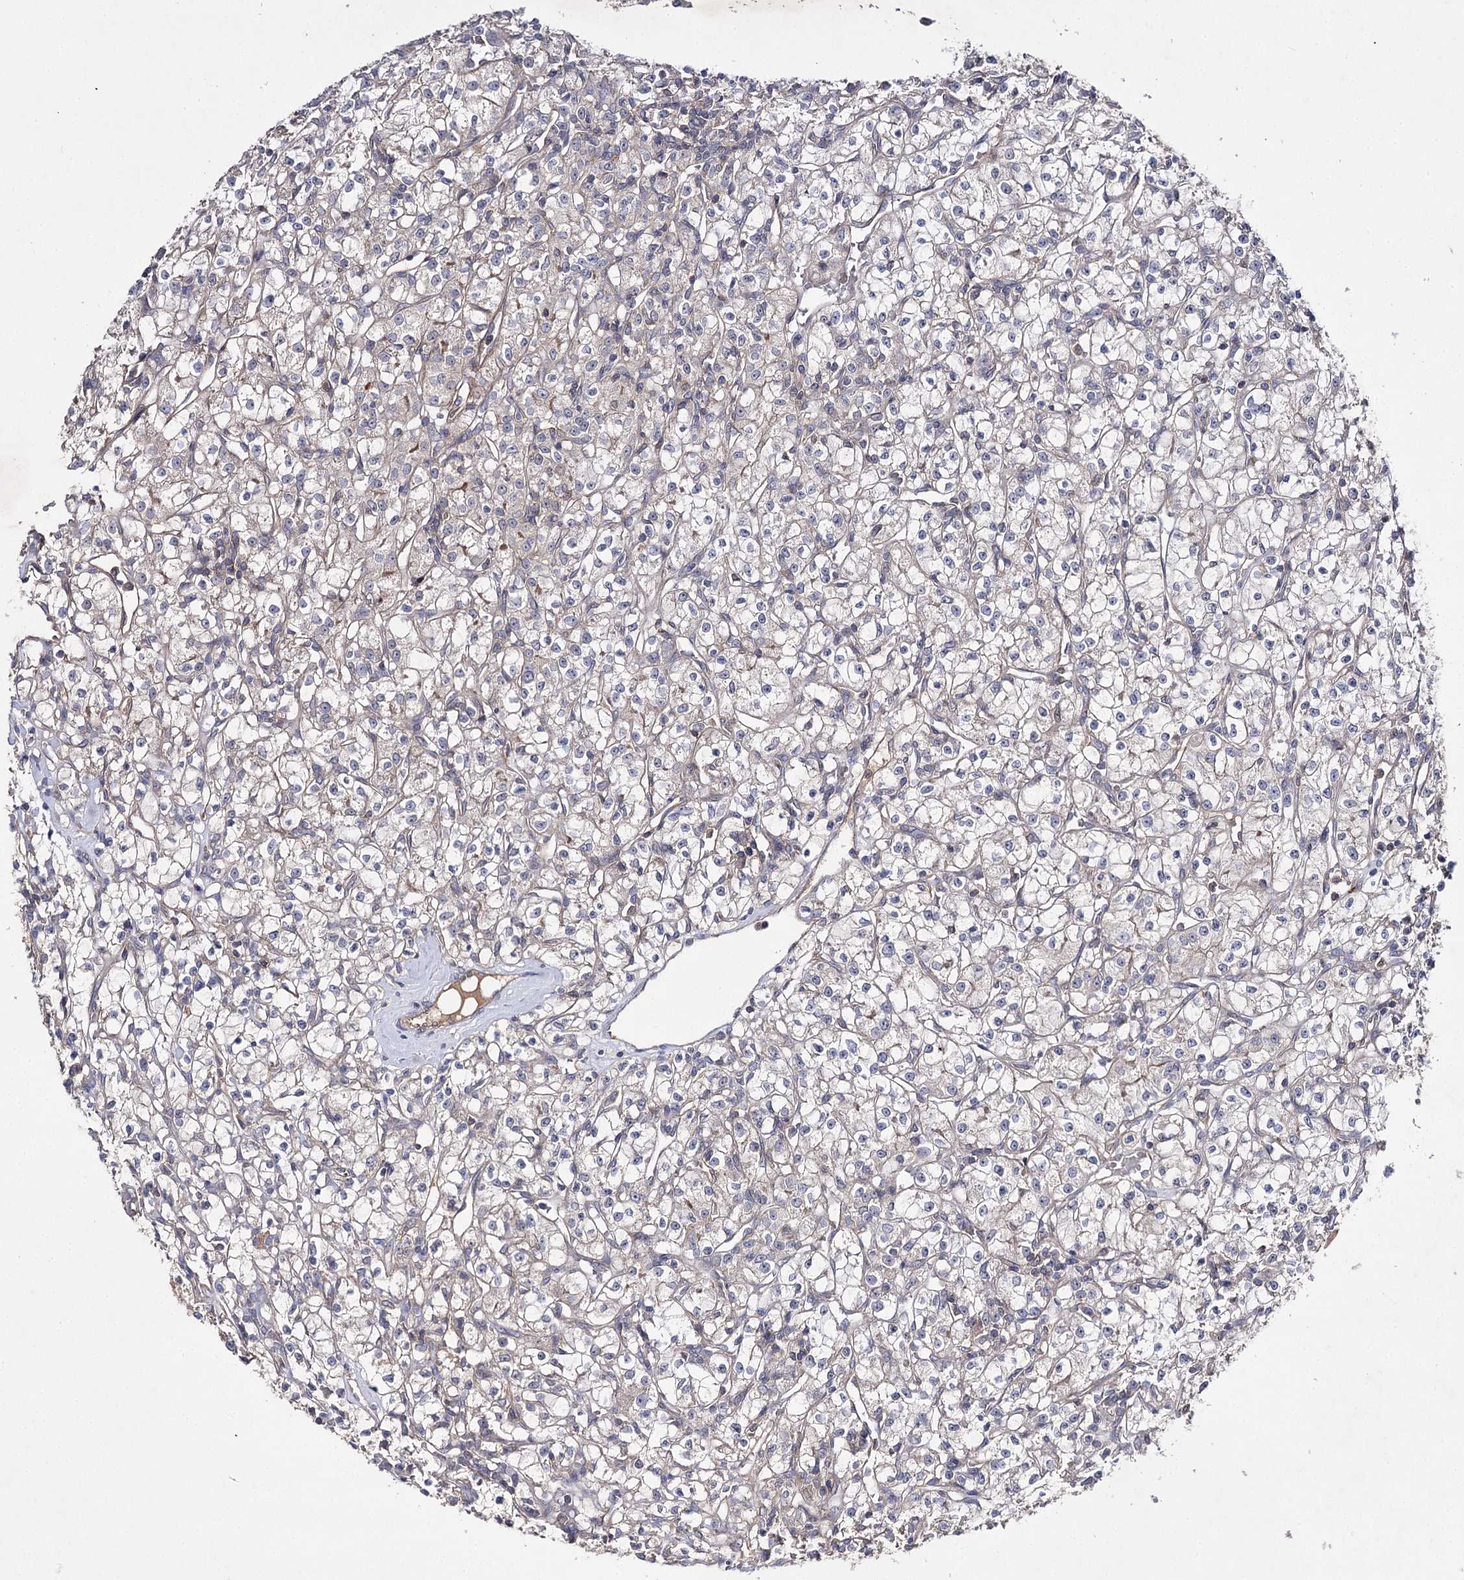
{"staining": {"intensity": "negative", "quantity": "none", "location": "none"}, "tissue": "renal cancer", "cell_type": "Tumor cells", "image_type": "cancer", "snomed": [{"axis": "morphology", "description": "Adenocarcinoma, NOS"}, {"axis": "topography", "description": "Kidney"}], "caption": "An immunohistochemistry micrograph of renal adenocarcinoma is shown. There is no staining in tumor cells of renal adenocarcinoma.", "gene": "BCR", "patient": {"sex": "female", "age": 59}}